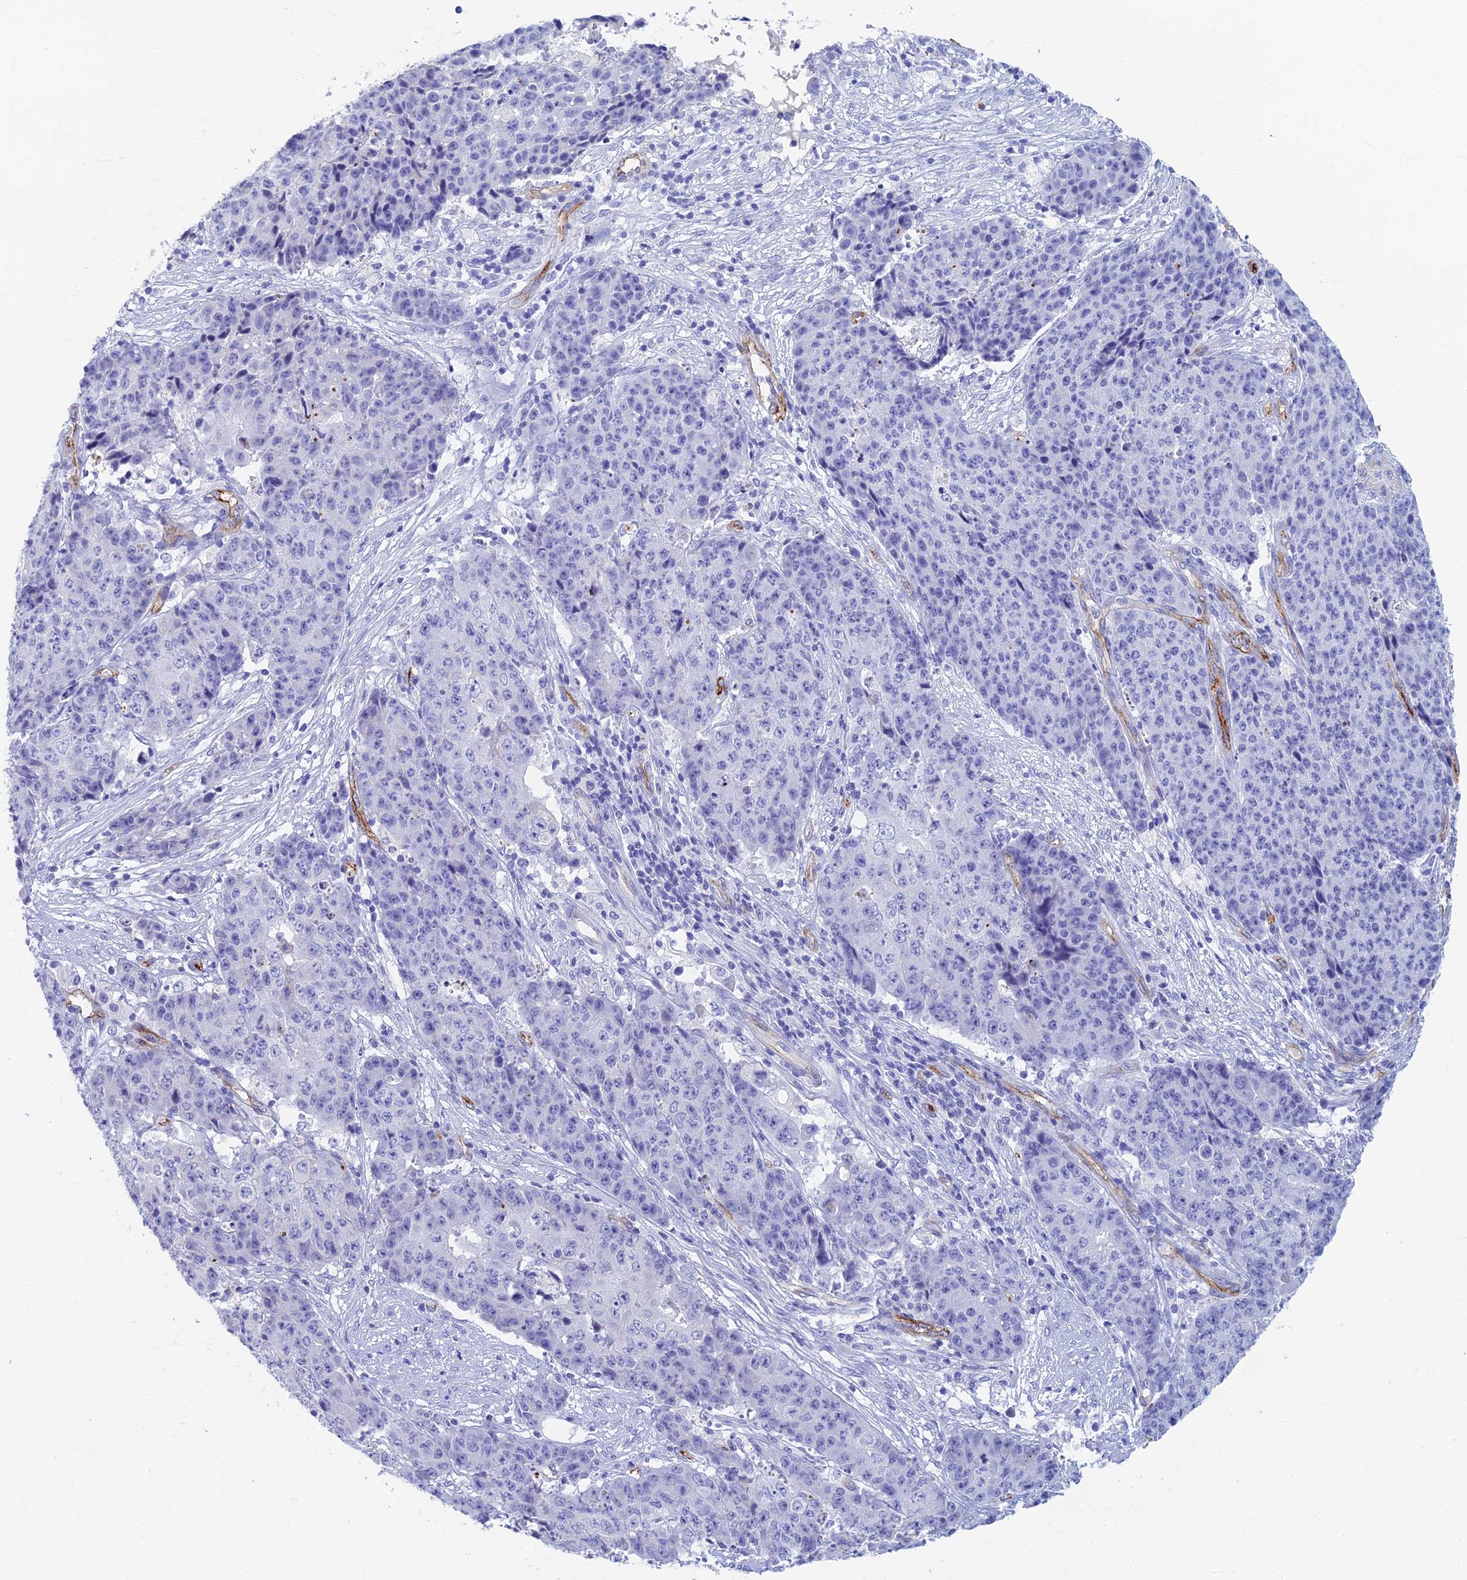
{"staining": {"intensity": "negative", "quantity": "none", "location": "none"}, "tissue": "ovarian cancer", "cell_type": "Tumor cells", "image_type": "cancer", "snomed": [{"axis": "morphology", "description": "Carcinoma, endometroid"}, {"axis": "topography", "description": "Ovary"}], "caption": "Ovarian endometroid carcinoma was stained to show a protein in brown. There is no significant expression in tumor cells.", "gene": "ETFRF1", "patient": {"sex": "female", "age": 42}}